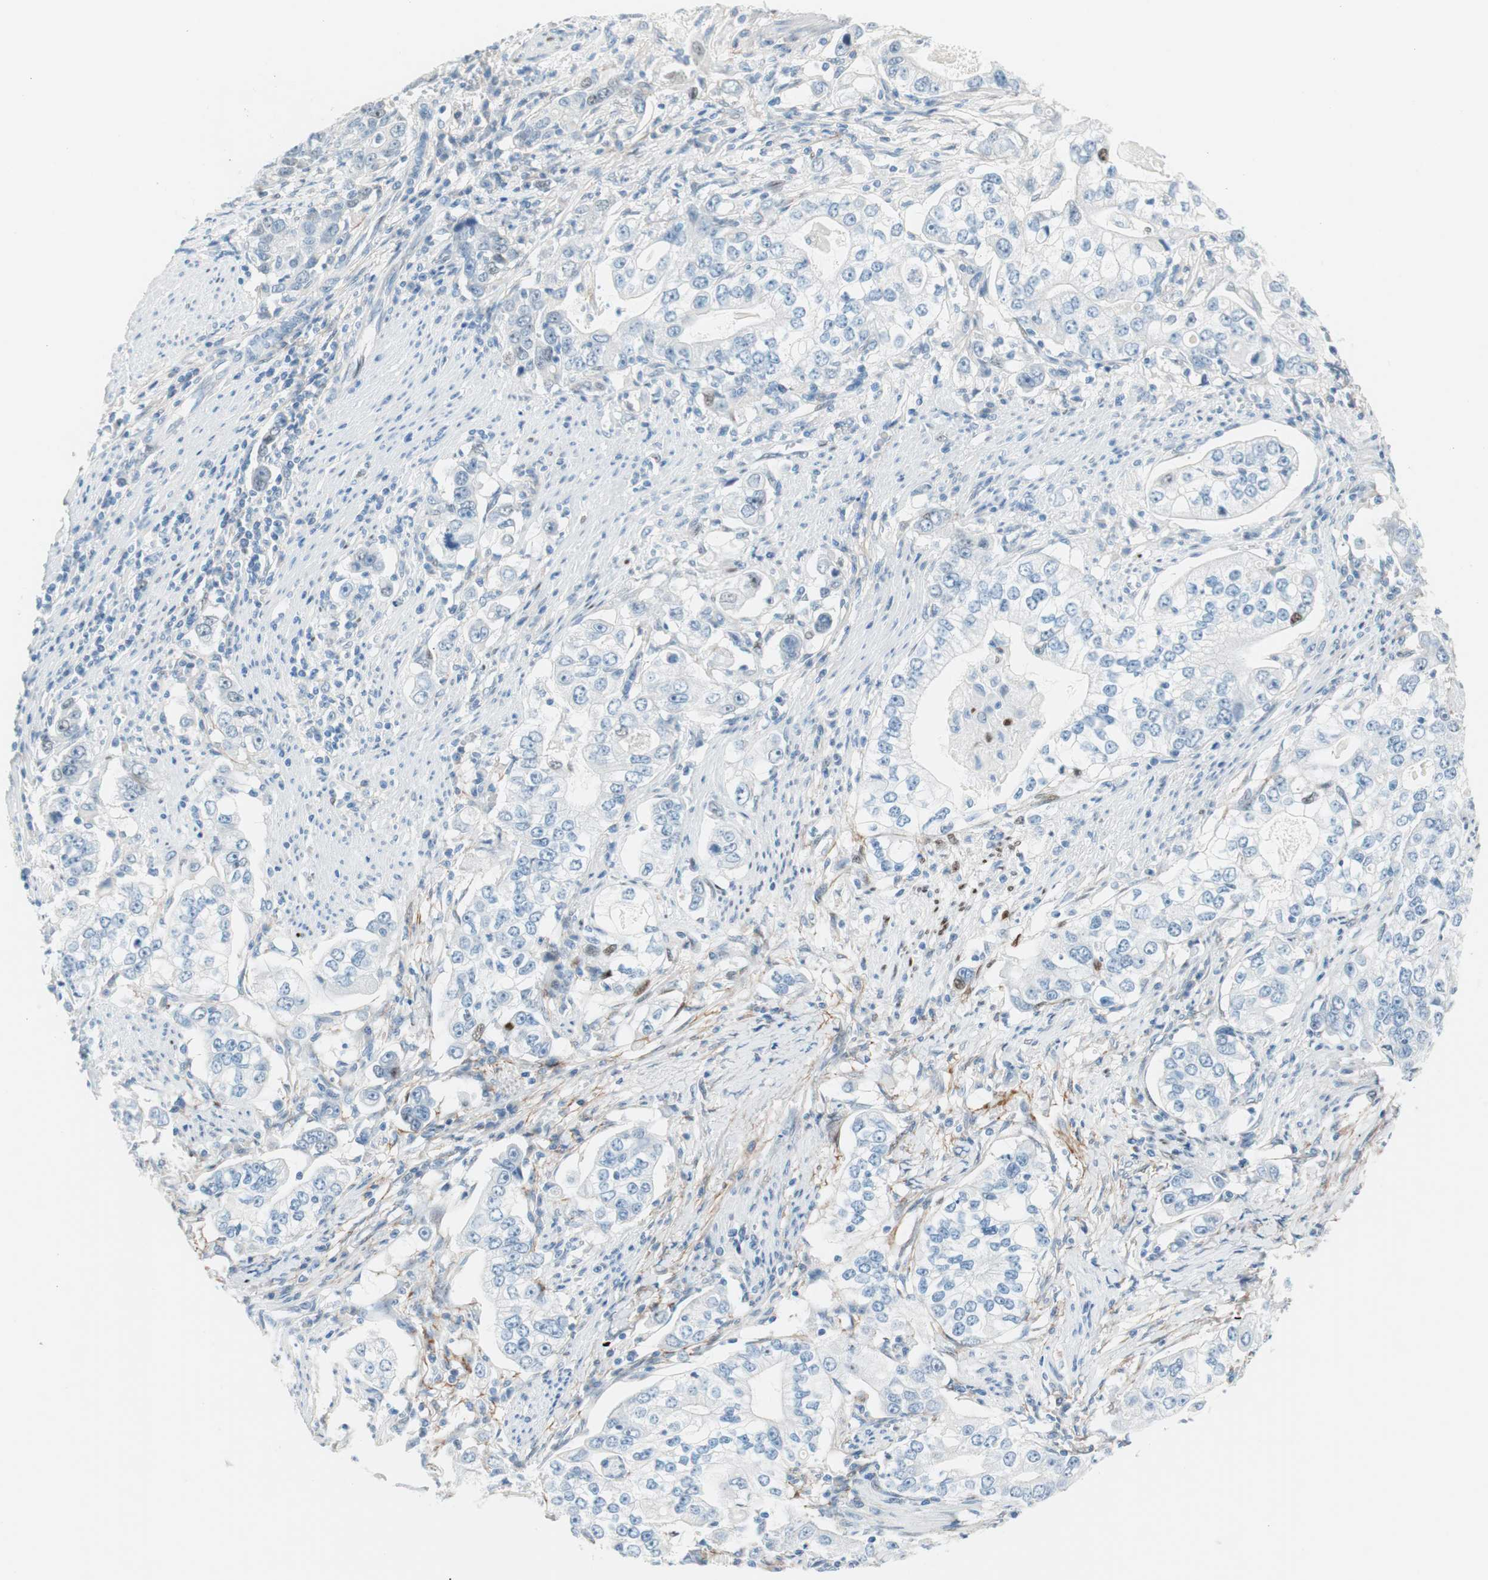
{"staining": {"intensity": "negative", "quantity": "none", "location": "none"}, "tissue": "stomach cancer", "cell_type": "Tumor cells", "image_type": "cancer", "snomed": [{"axis": "morphology", "description": "Adenocarcinoma, NOS"}, {"axis": "topography", "description": "Stomach, lower"}], "caption": "Immunohistochemical staining of human stomach cancer (adenocarcinoma) reveals no significant positivity in tumor cells. (DAB (3,3'-diaminobenzidine) immunohistochemistry with hematoxylin counter stain).", "gene": "FOSL1", "patient": {"sex": "female", "age": 72}}